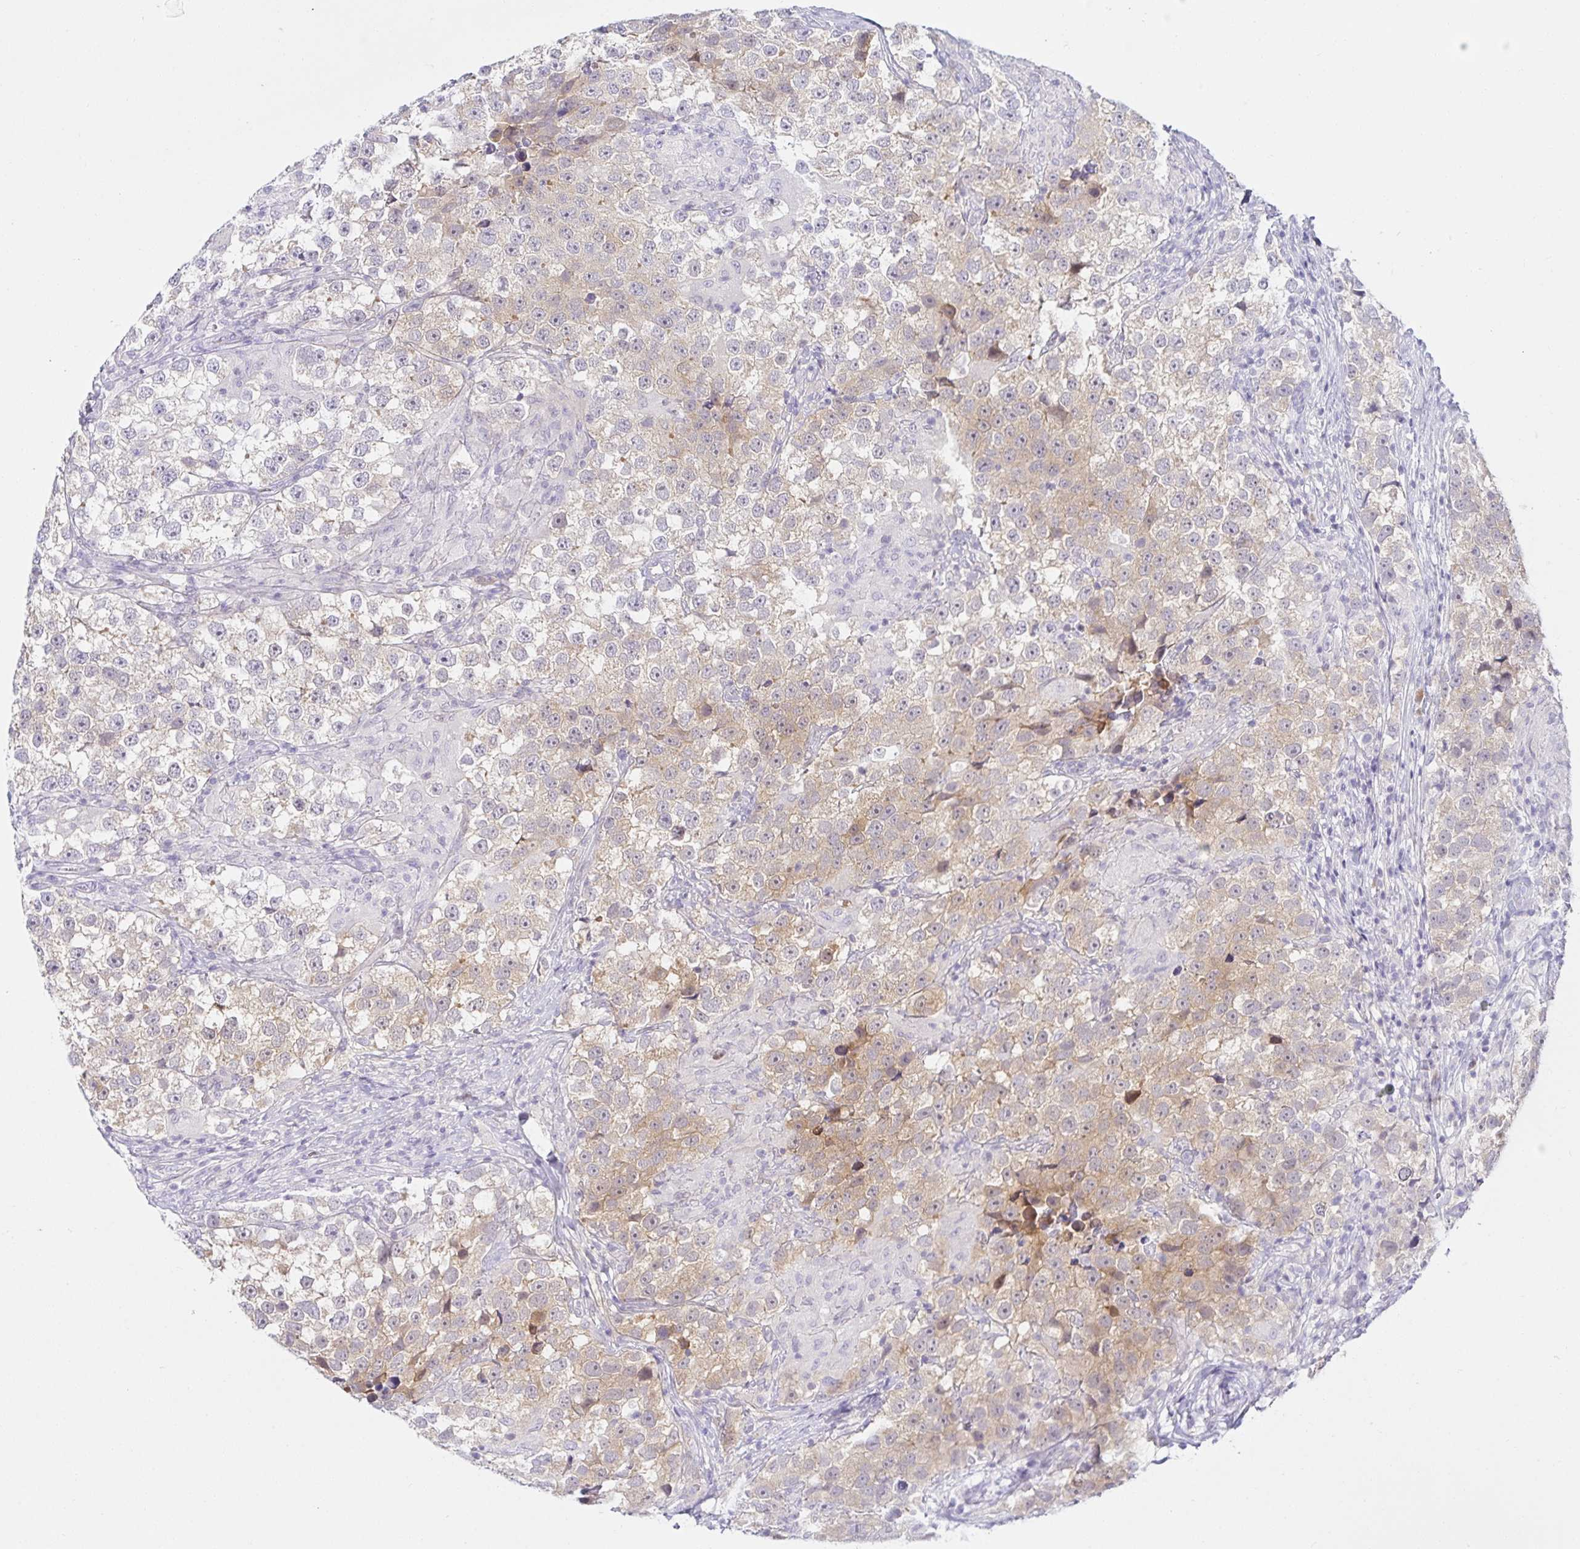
{"staining": {"intensity": "weak", "quantity": "<25%", "location": "cytoplasmic/membranous"}, "tissue": "testis cancer", "cell_type": "Tumor cells", "image_type": "cancer", "snomed": [{"axis": "morphology", "description": "Seminoma, NOS"}, {"axis": "topography", "description": "Testis"}], "caption": "IHC micrograph of human testis seminoma stained for a protein (brown), which reveals no staining in tumor cells.", "gene": "MON2", "patient": {"sex": "male", "age": 46}}